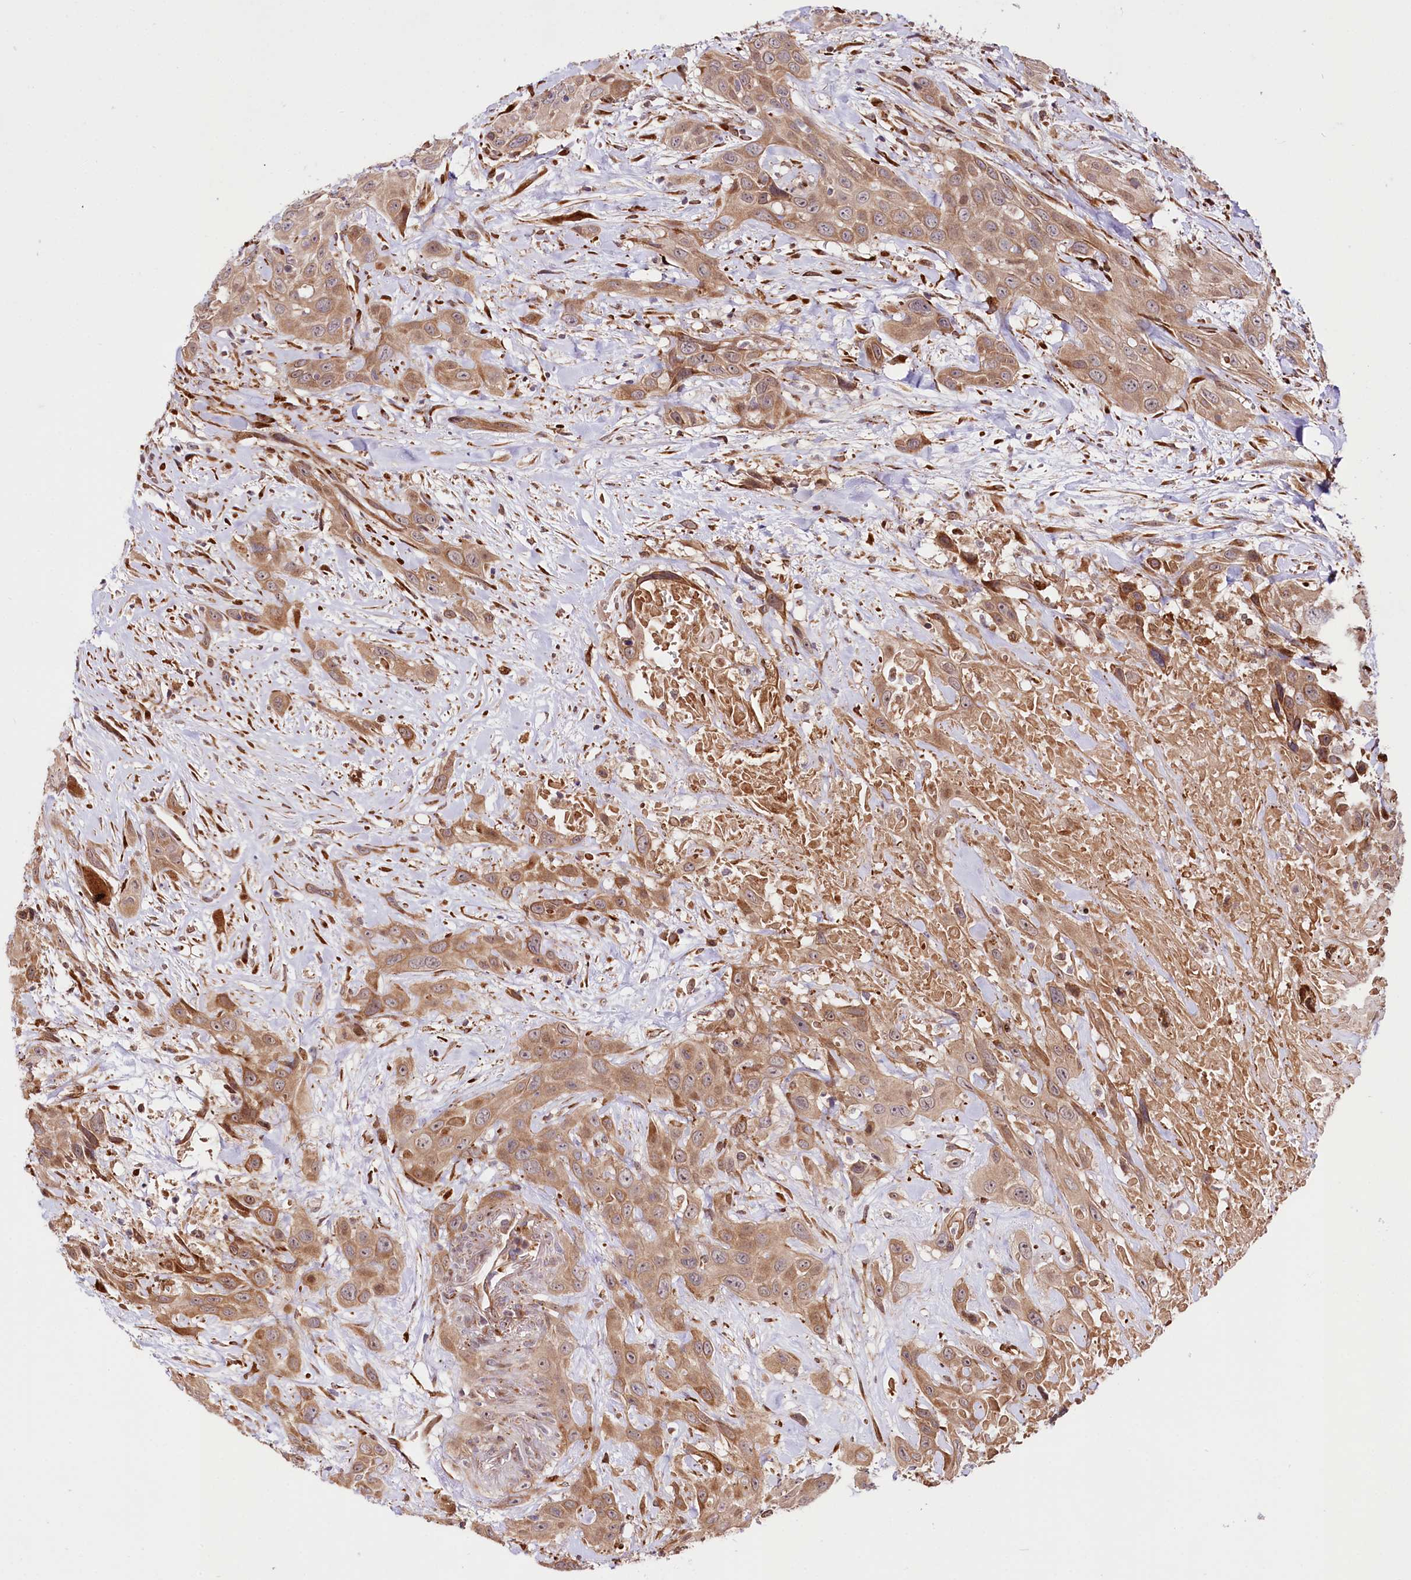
{"staining": {"intensity": "moderate", "quantity": ">75%", "location": "cytoplasmic/membranous"}, "tissue": "head and neck cancer", "cell_type": "Tumor cells", "image_type": "cancer", "snomed": [{"axis": "morphology", "description": "Squamous cell carcinoma, NOS"}, {"axis": "topography", "description": "Head-Neck"}], "caption": "Squamous cell carcinoma (head and neck) stained with a protein marker shows moderate staining in tumor cells.", "gene": "CUTC", "patient": {"sex": "male", "age": 81}}